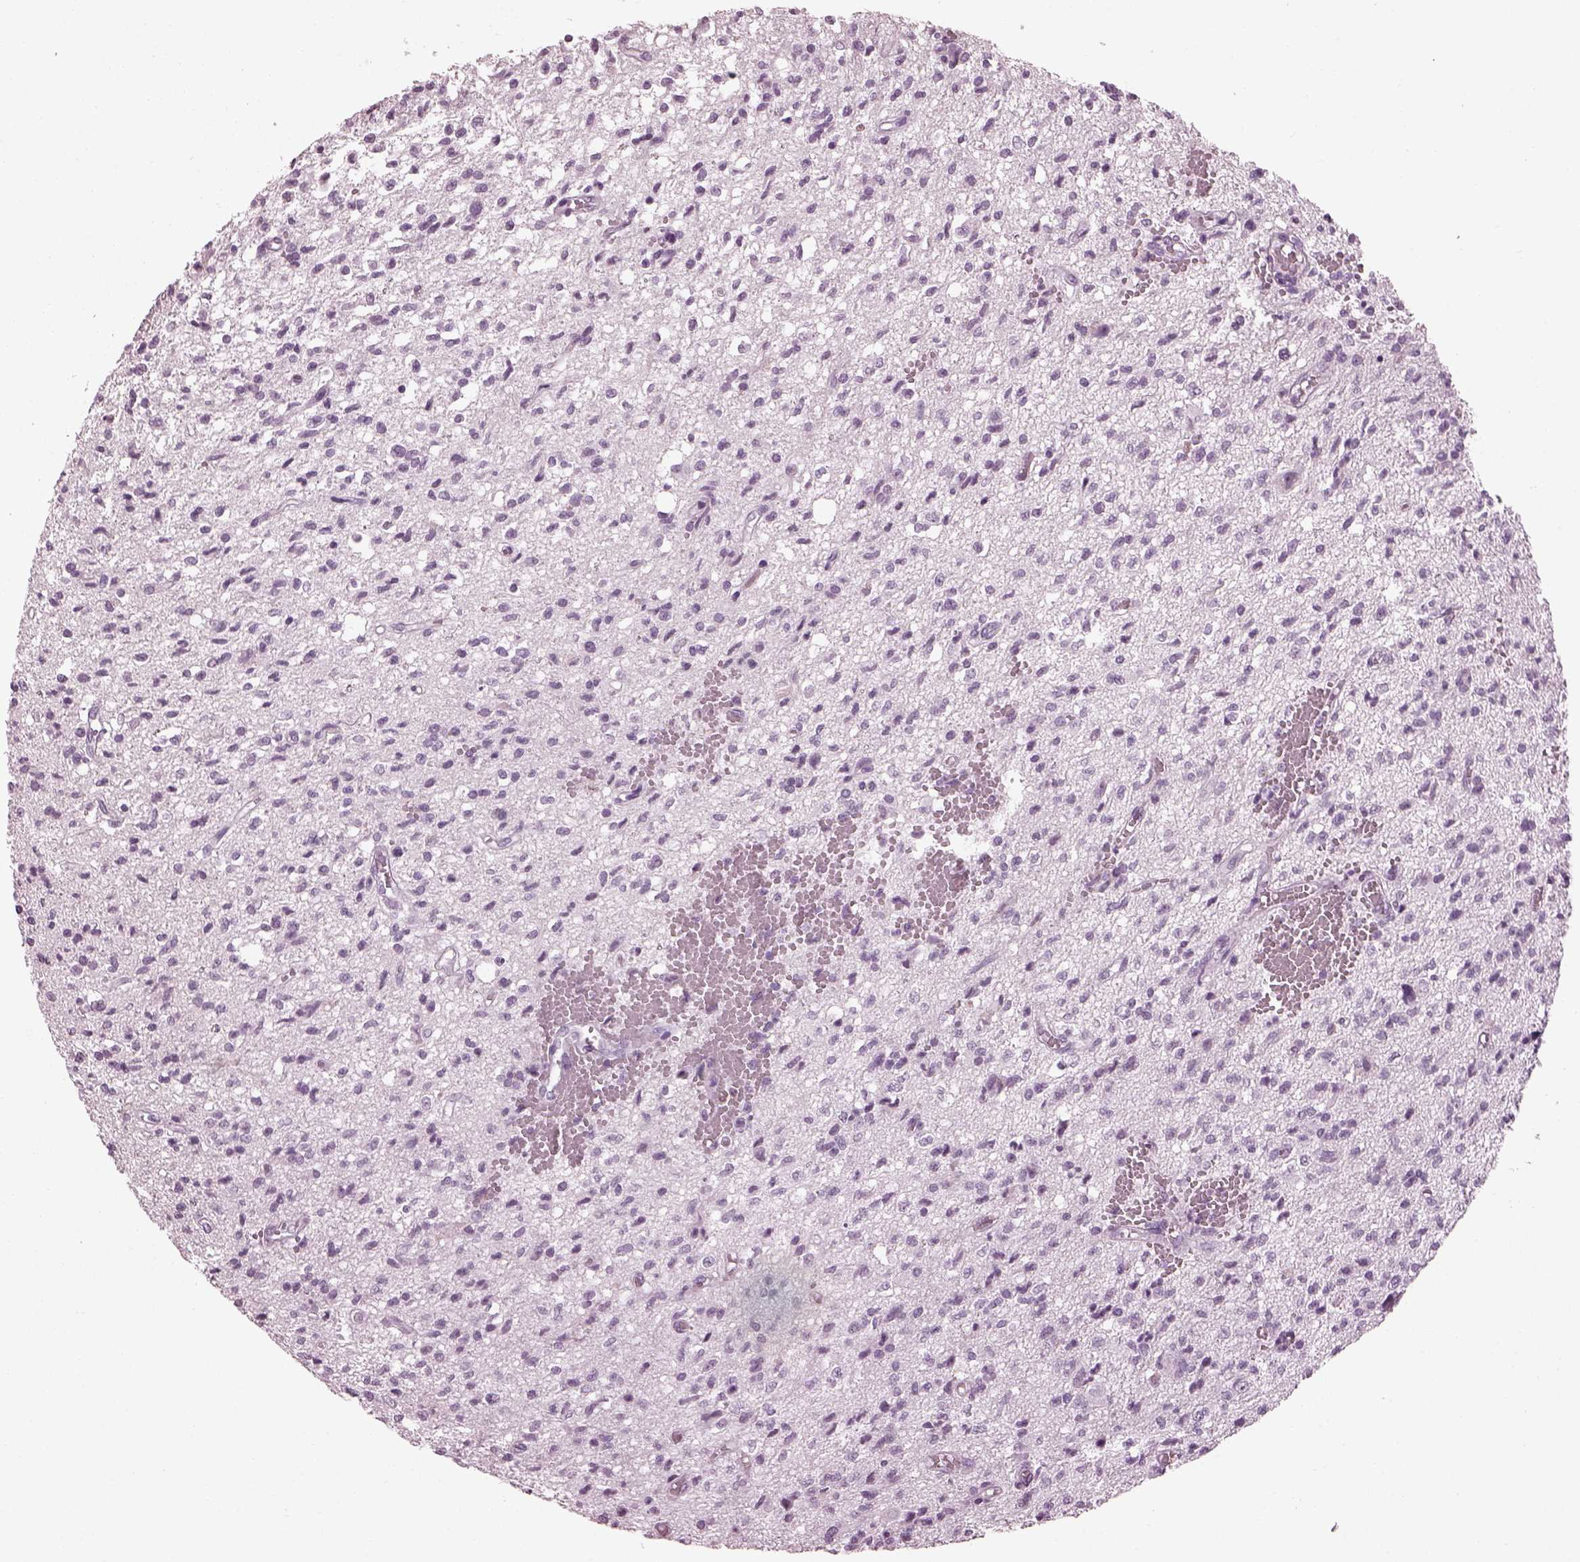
{"staining": {"intensity": "negative", "quantity": "none", "location": "none"}, "tissue": "glioma", "cell_type": "Tumor cells", "image_type": "cancer", "snomed": [{"axis": "morphology", "description": "Glioma, malignant, Low grade"}, {"axis": "topography", "description": "Brain"}], "caption": "This image is of glioma stained with immunohistochemistry (IHC) to label a protein in brown with the nuclei are counter-stained blue. There is no positivity in tumor cells.", "gene": "ADGRG2", "patient": {"sex": "male", "age": 64}}